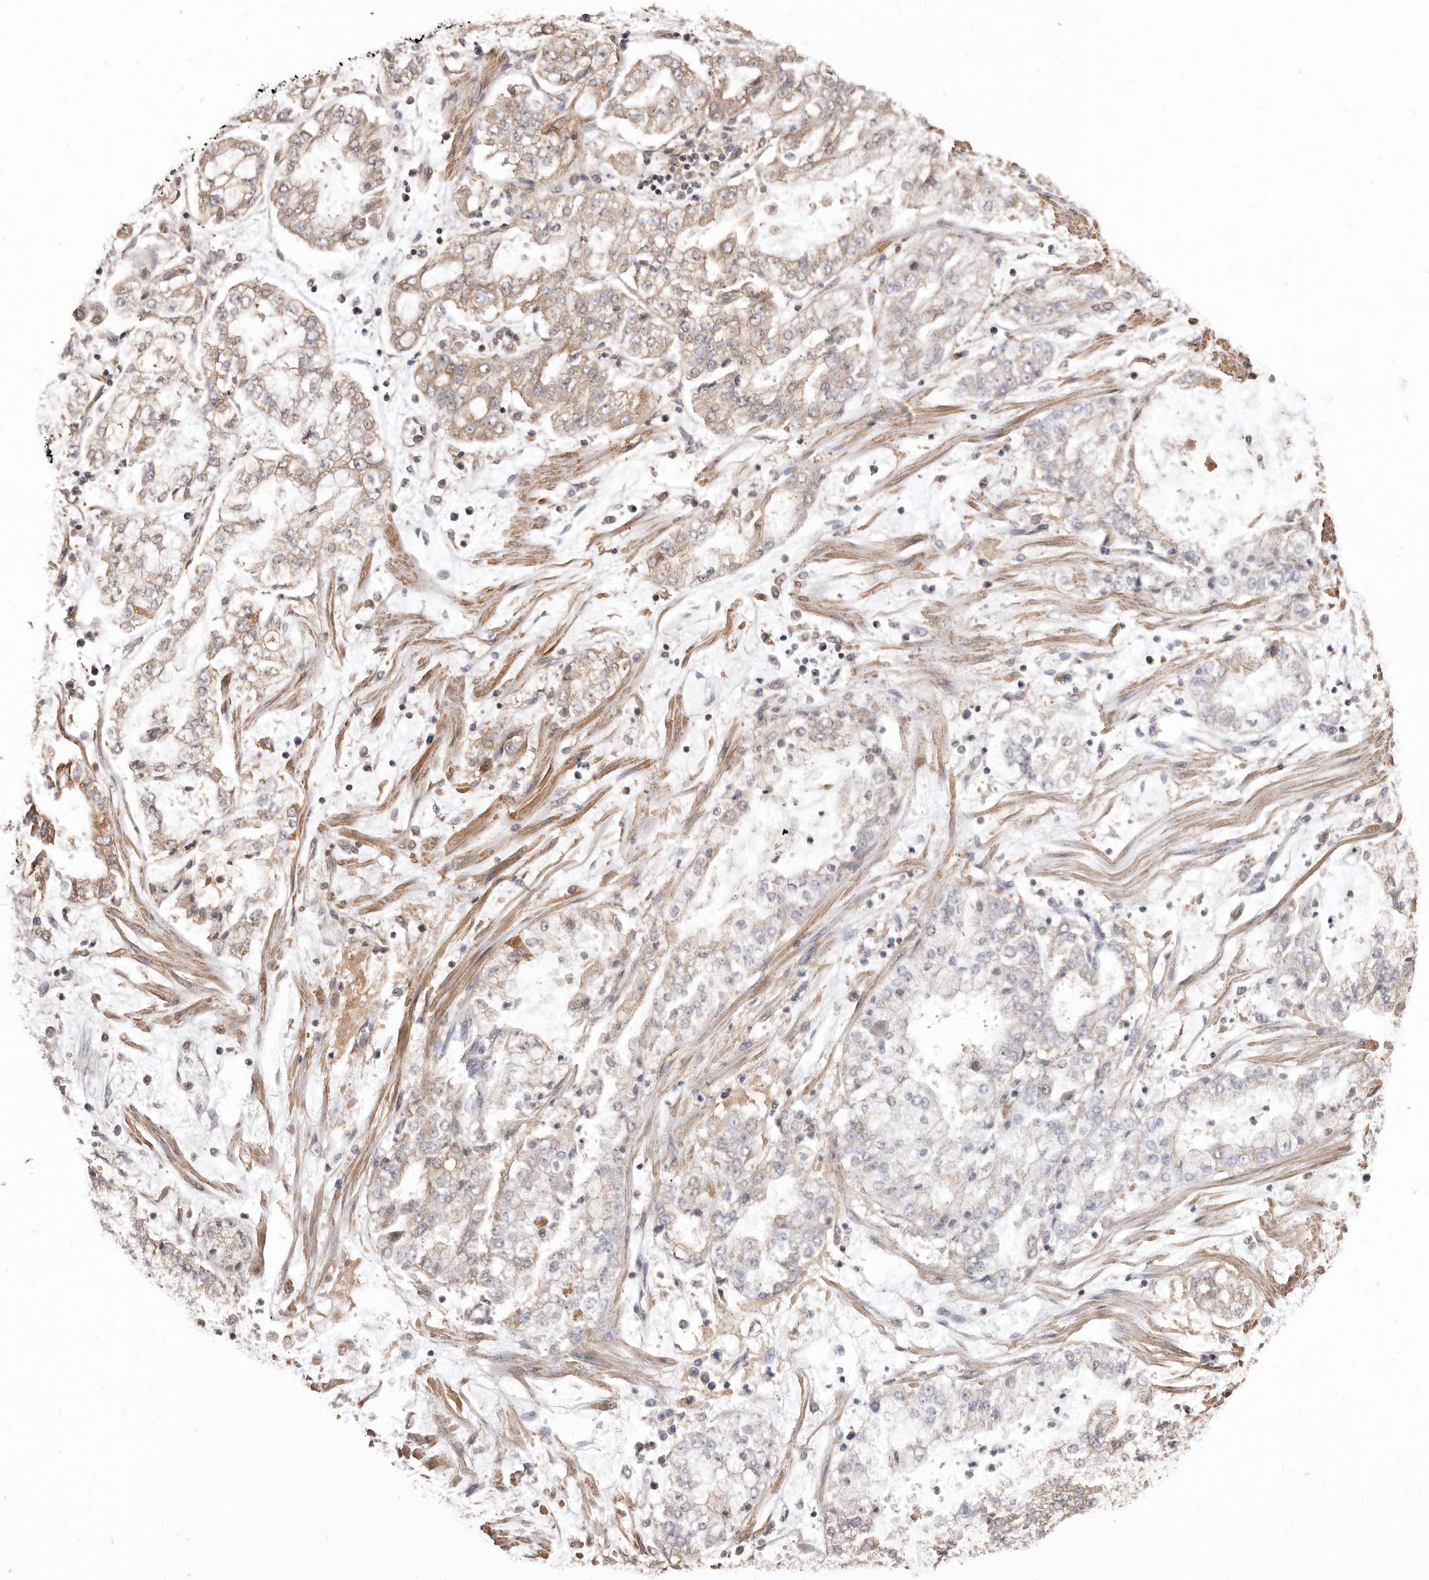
{"staining": {"intensity": "moderate", "quantity": "25%-75%", "location": "cytoplasmic/membranous"}, "tissue": "stomach cancer", "cell_type": "Tumor cells", "image_type": "cancer", "snomed": [{"axis": "morphology", "description": "Adenocarcinoma, NOS"}, {"axis": "topography", "description": "Stomach"}], "caption": "Immunohistochemistry (DAB (3,3'-diaminobenzidine)) staining of stomach cancer (adenocarcinoma) reveals moderate cytoplasmic/membranous protein positivity in approximately 25%-75% of tumor cells. The staining was performed using DAB (3,3'-diaminobenzidine), with brown indicating positive protein expression. Nuclei are stained blue with hematoxylin.", "gene": "COQ8B", "patient": {"sex": "male", "age": 76}}